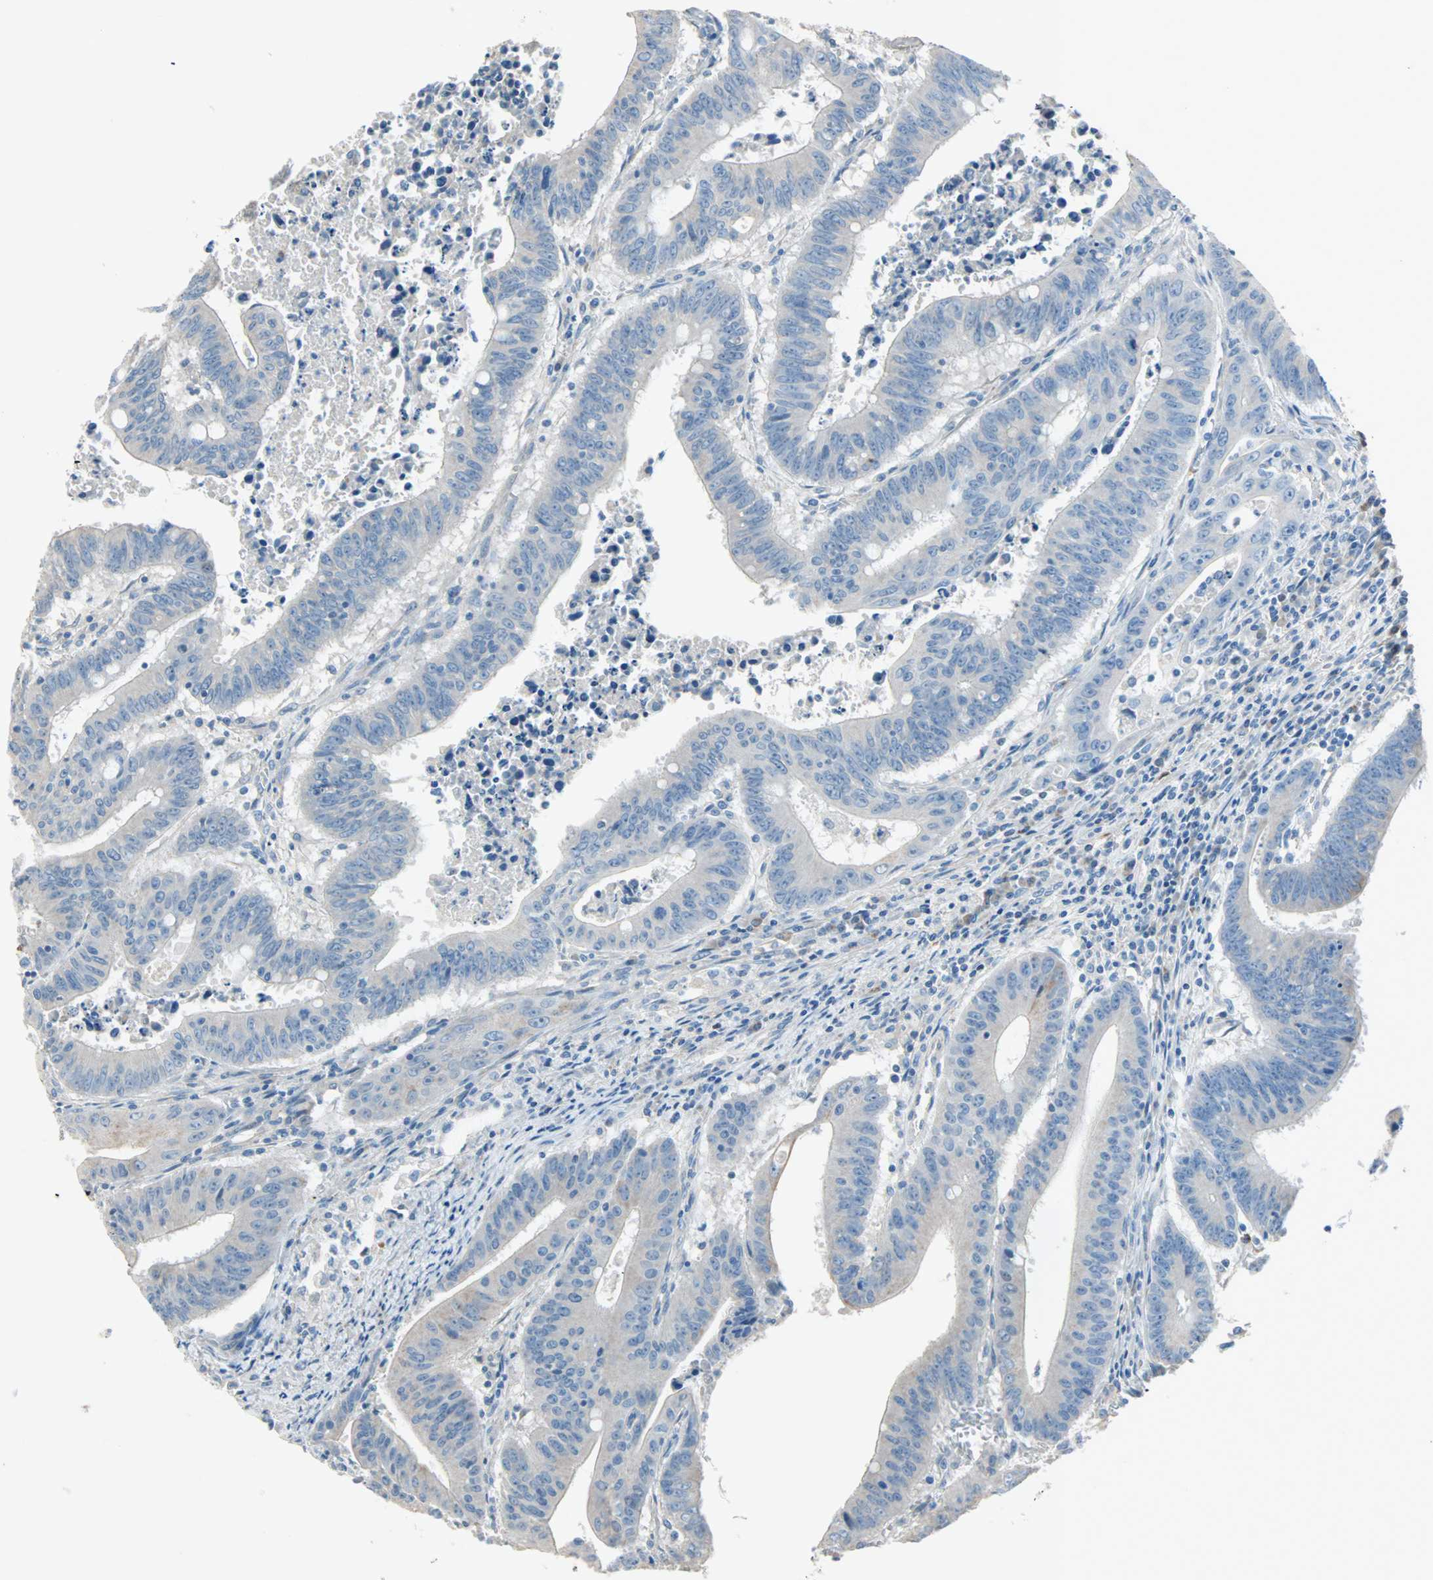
{"staining": {"intensity": "negative", "quantity": "none", "location": "none"}, "tissue": "colorectal cancer", "cell_type": "Tumor cells", "image_type": "cancer", "snomed": [{"axis": "morphology", "description": "Adenocarcinoma, NOS"}, {"axis": "topography", "description": "Colon"}], "caption": "An IHC photomicrograph of colorectal adenocarcinoma is shown. There is no staining in tumor cells of colorectal adenocarcinoma. (Immunohistochemistry (ihc), brightfield microscopy, high magnification).", "gene": "ACVRL1", "patient": {"sex": "male", "age": 45}}